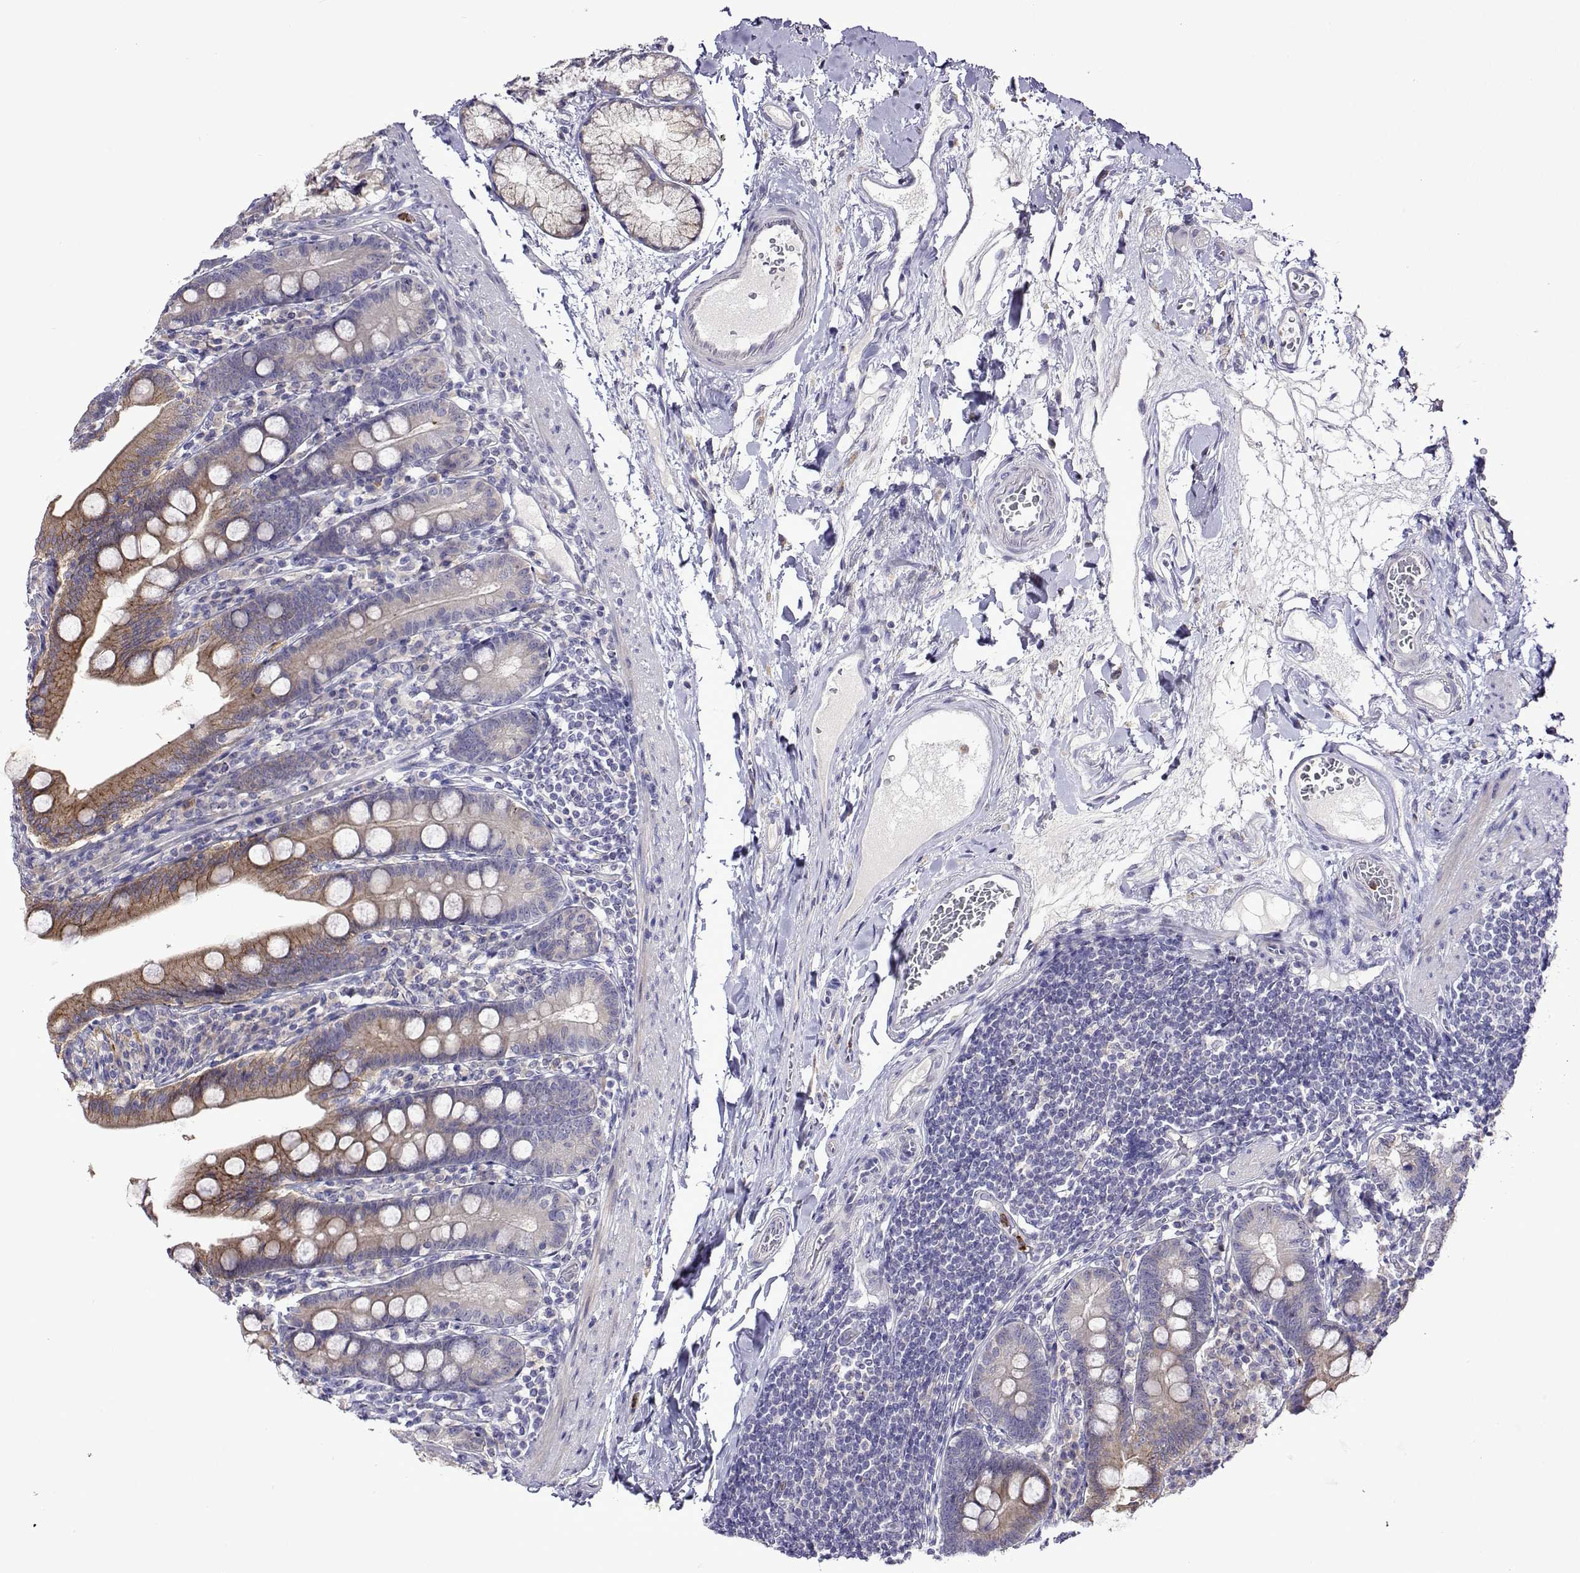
{"staining": {"intensity": "moderate", "quantity": "25%-75%", "location": "cytoplasmic/membranous"}, "tissue": "duodenum", "cell_type": "Glandular cells", "image_type": "normal", "snomed": [{"axis": "morphology", "description": "Normal tissue, NOS"}, {"axis": "topography", "description": "Duodenum"}], "caption": "IHC photomicrograph of unremarkable duodenum: duodenum stained using immunohistochemistry (IHC) reveals medium levels of moderate protein expression localized specifically in the cytoplasmic/membranous of glandular cells, appearing as a cytoplasmic/membranous brown color.", "gene": "SULT2A1", "patient": {"sex": "female", "age": 67}}